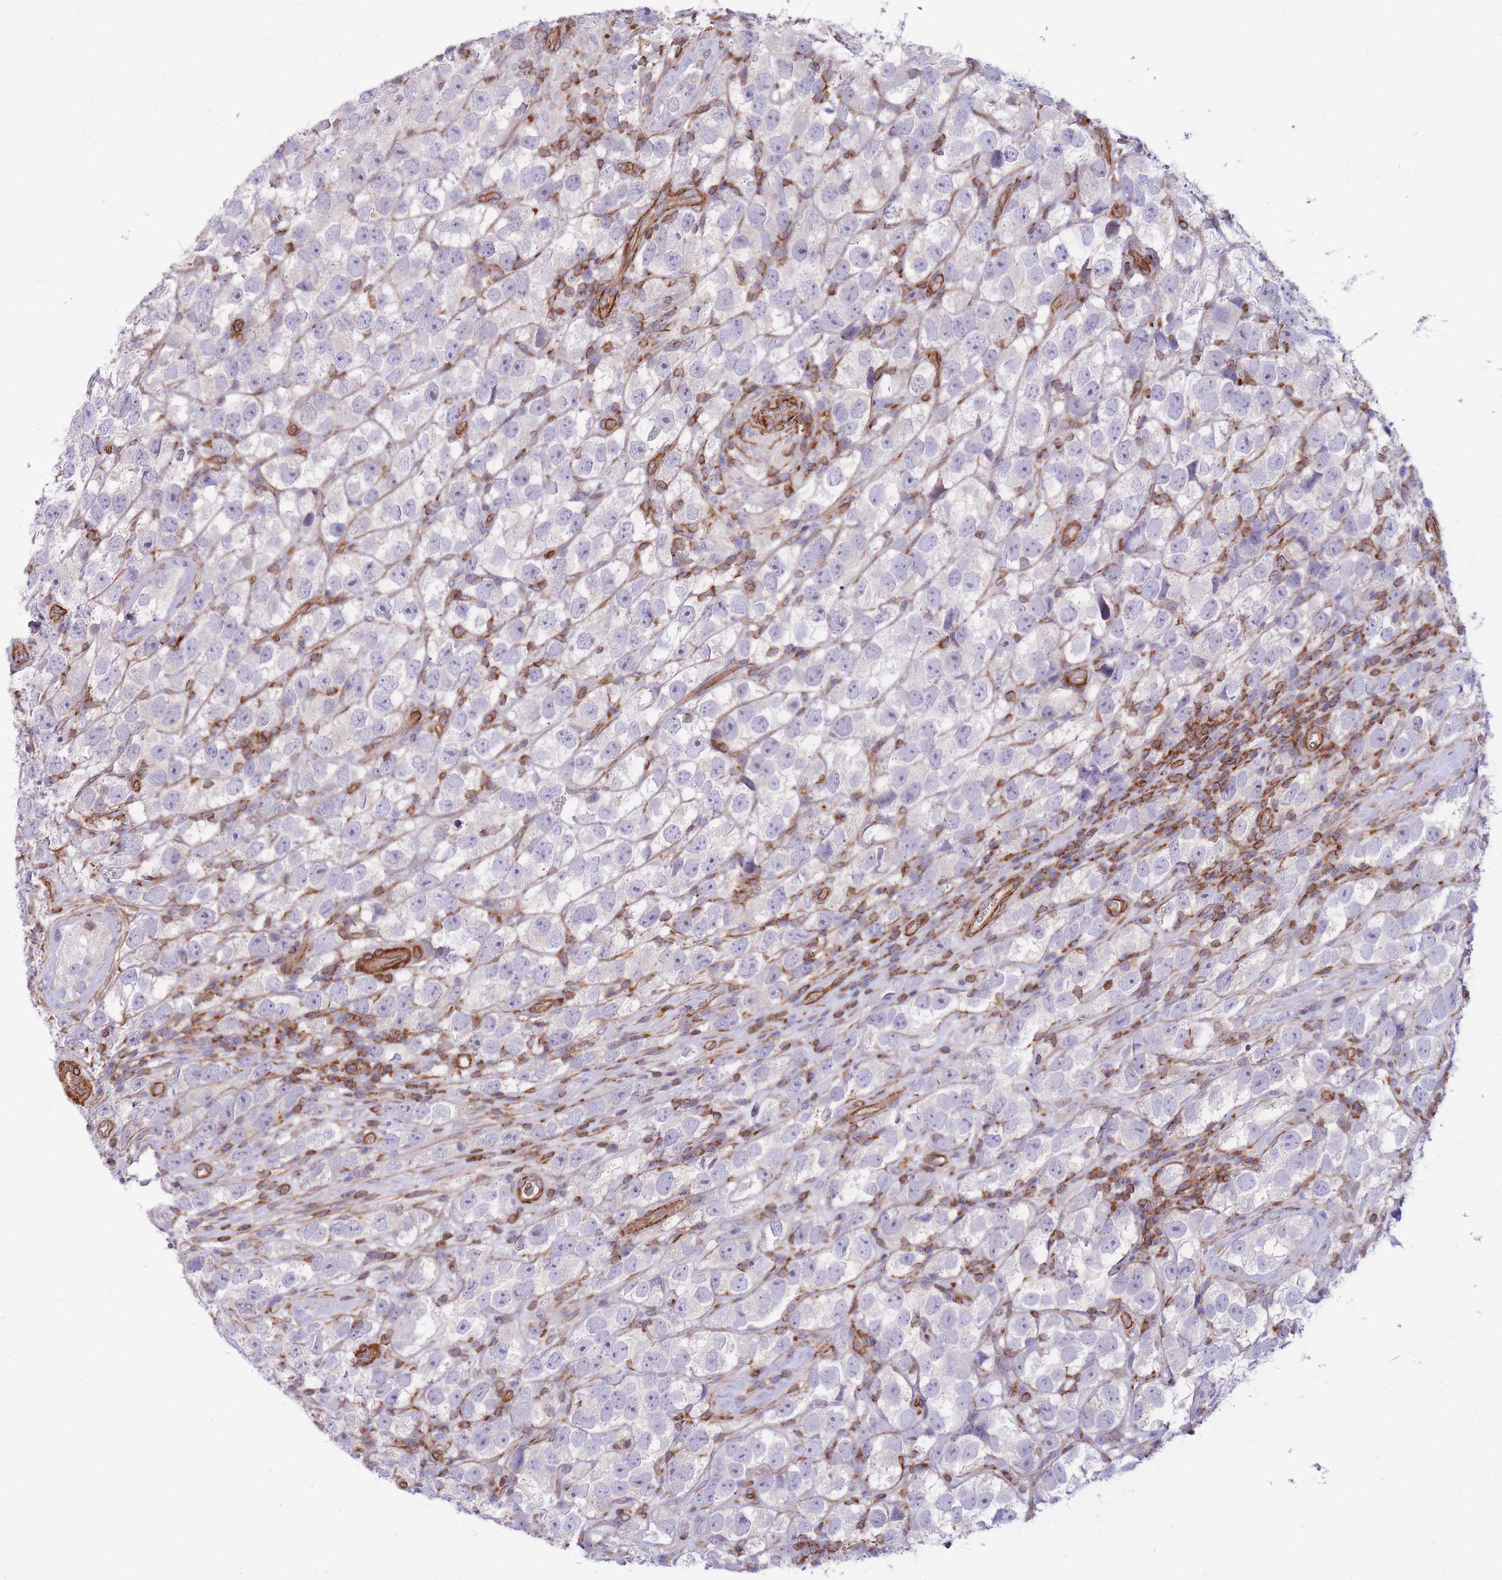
{"staining": {"intensity": "negative", "quantity": "none", "location": "none"}, "tissue": "testis cancer", "cell_type": "Tumor cells", "image_type": "cancer", "snomed": [{"axis": "morphology", "description": "Seminoma, NOS"}, {"axis": "topography", "description": "Testis"}], "caption": "There is no significant staining in tumor cells of testis seminoma.", "gene": "CDC25B", "patient": {"sex": "male", "age": 26}}